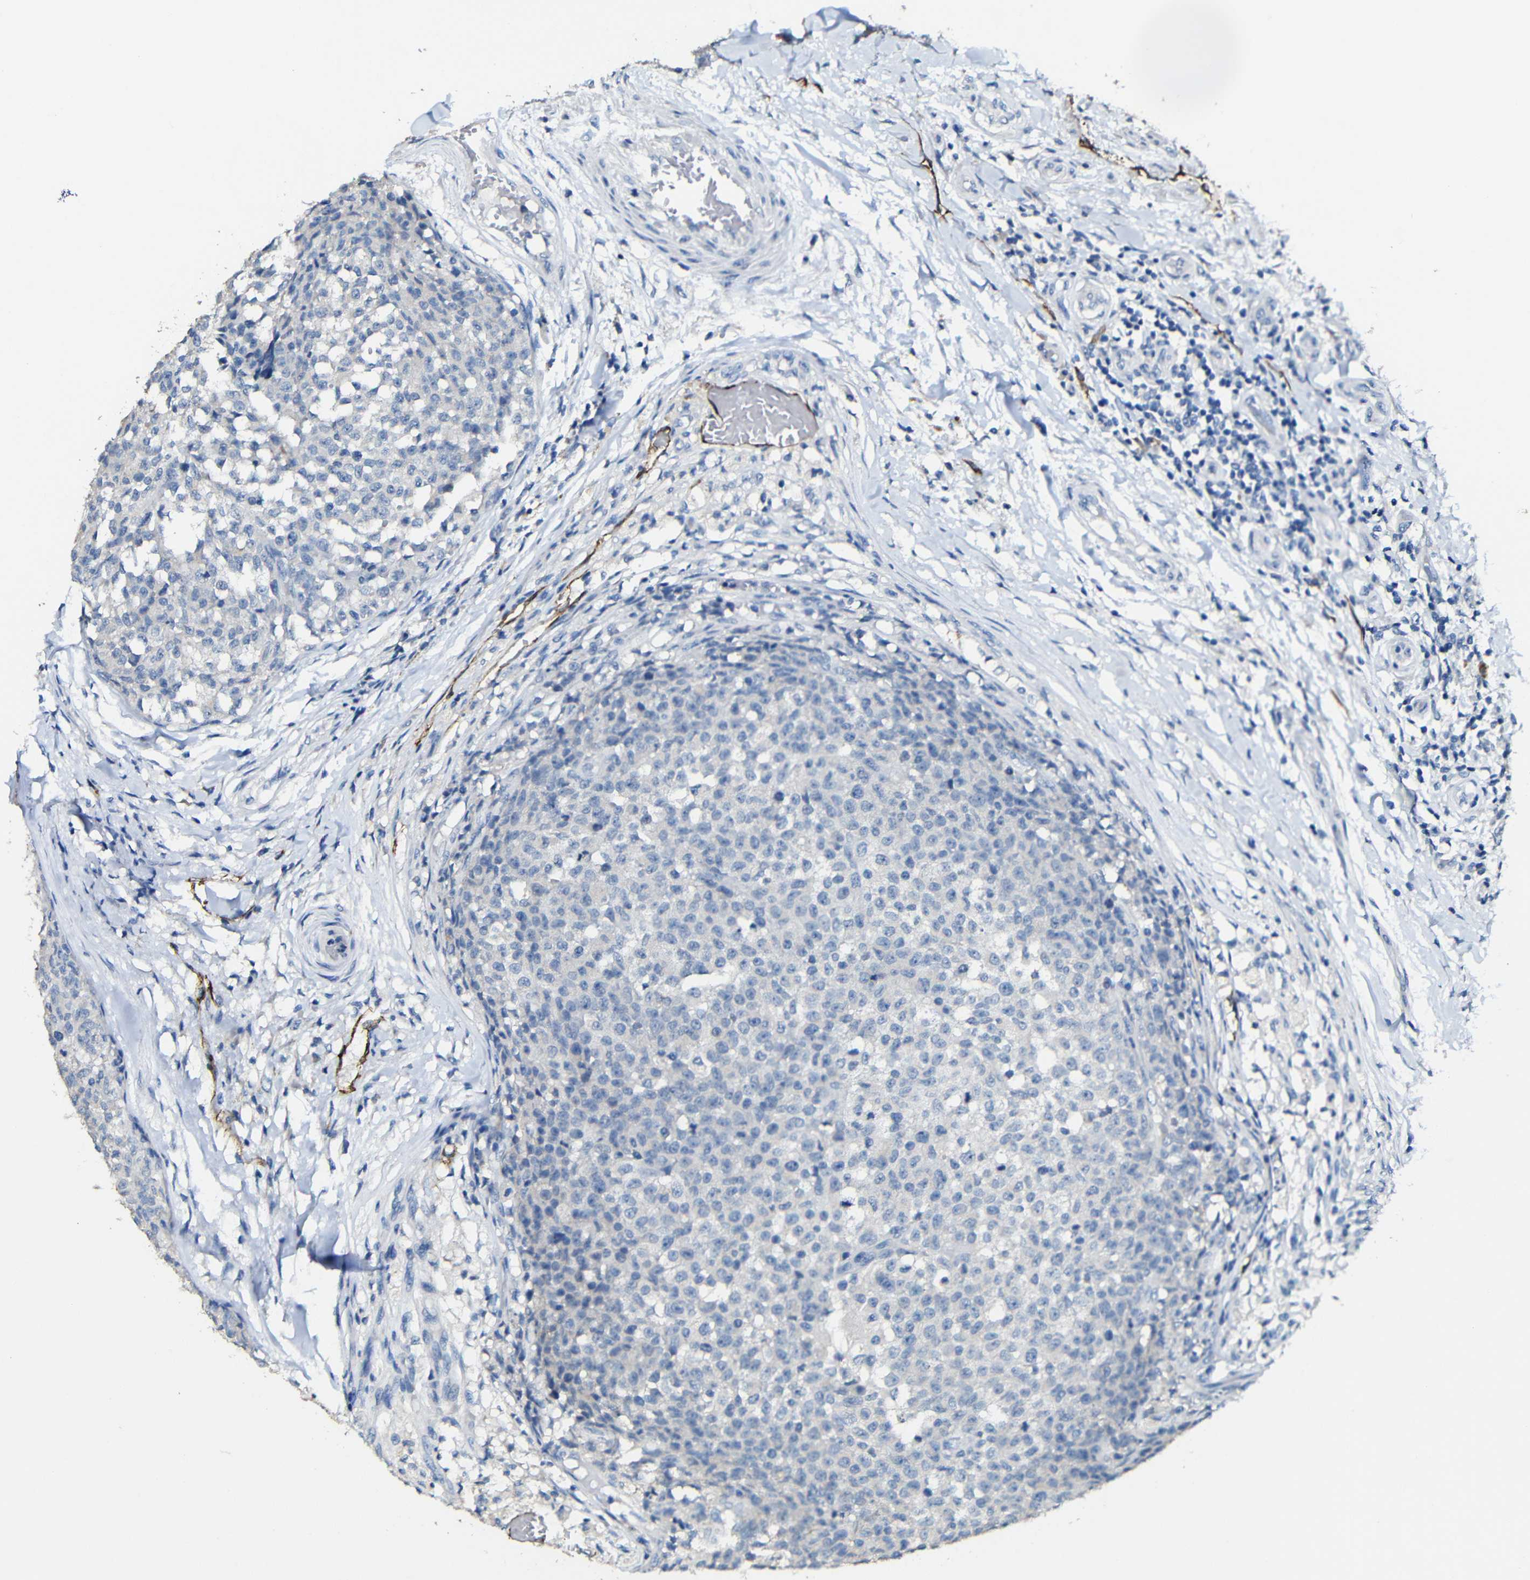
{"staining": {"intensity": "negative", "quantity": "none", "location": "none"}, "tissue": "testis cancer", "cell_type": "Tumor cells", "image_type": "cancer", "snomed": [{"axis": "morphology", "description": "Seminoma, NOS"}, {"axis": "topography", "description": "Testis"}], "caption": "There is no significant expression in tumor cells of testis seminoma.", "gene": "ACKR2", "patient": {"sex": "male", "age": 59}}